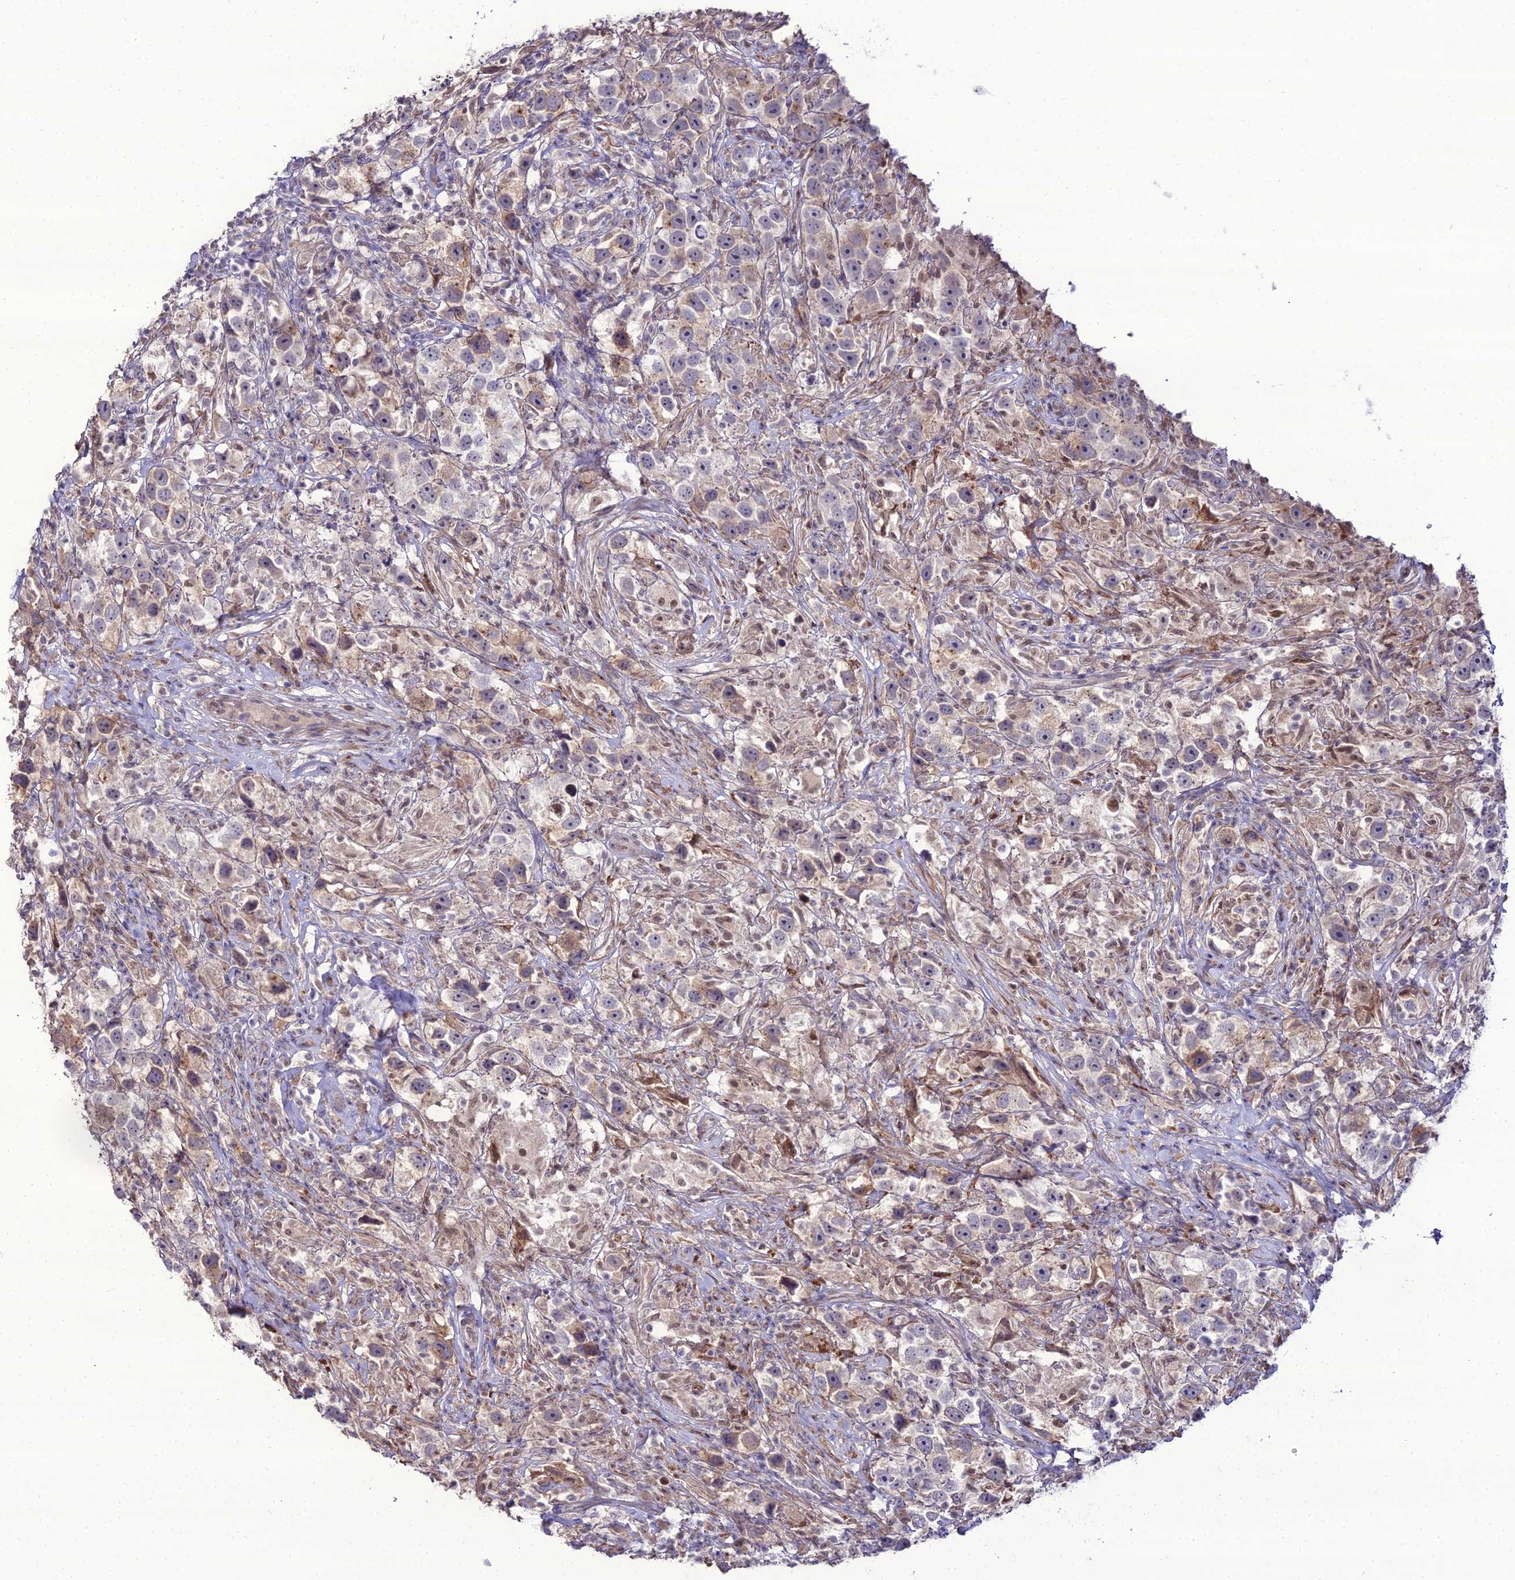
{"staining": {"intensity": "weak", "quantity": "25%-75%", "location": "cytoplasmic/membranous"}, "tissue": "testis cancer", "cell_type": "Tumor cells", "image_type": "cancer", "snomed": [{"axis": "morphology", "description": "Seminoma, NOS"}, {"axis": "topography", "description": "Testis"}], "caption": "Immunohistochemical staining of human testis cancer demonstrates weak cytoplasmic/membranous protein positivity in approximately 25%-75% of tumor cells.", "gene": "TROAP", "patient": {"sex": "male", "age": 49}}